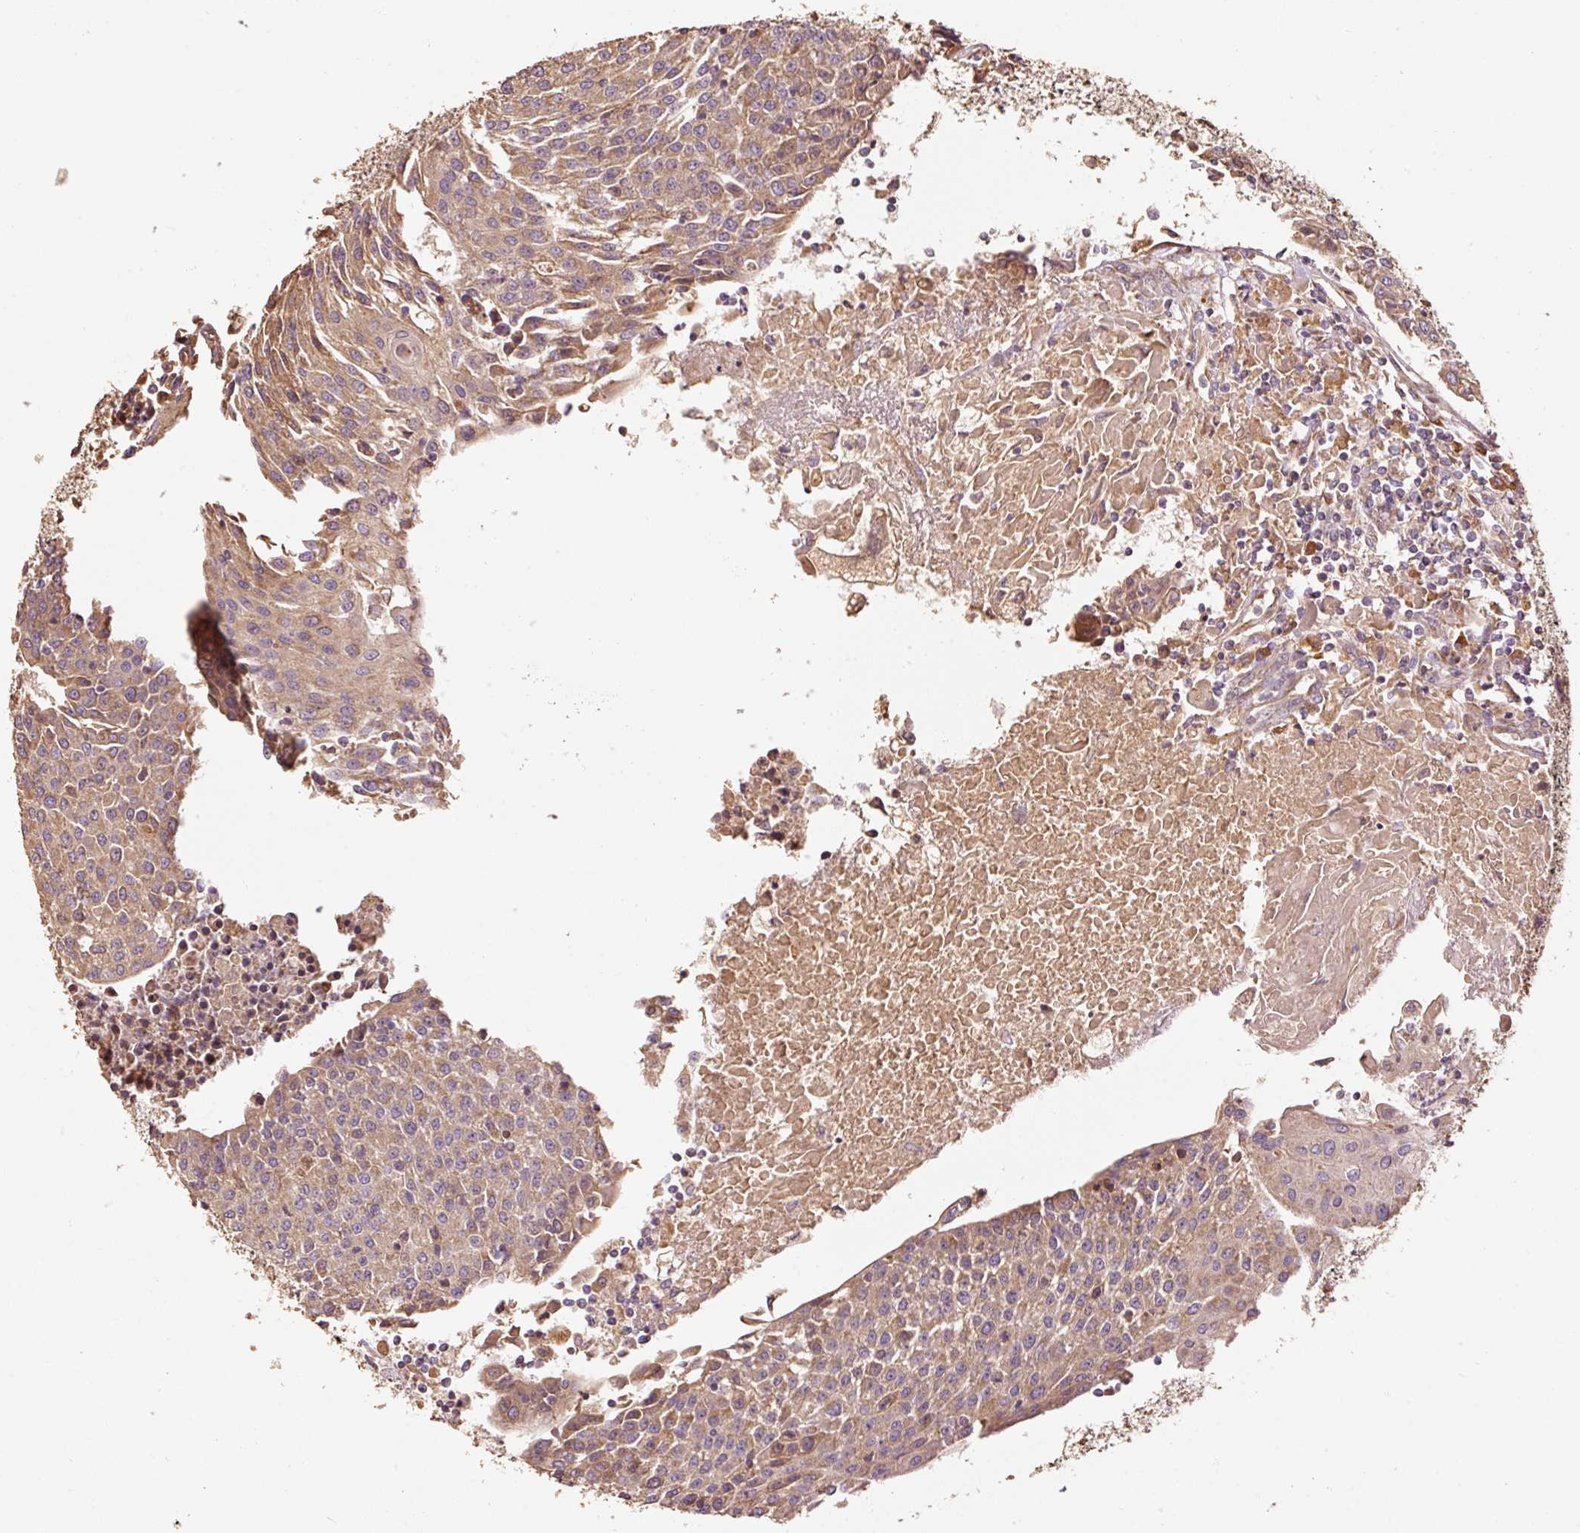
{"staining": {"intensity": "moderate", "quantity": ">75%", "location": "cytoplasmic/membranous"}, "tissue": "urothelial cancer", "cell_type": "Tumor cells", "image_type": "cancer", "snomed": [{"axis": "morphology", "description": "Urothelial carcinoma, High grade"}, {"axis": "topography", "description": "Urinary bladder"}], "caption": "Immunohistochemistry (DAB) staining of human urothelial cancer displays moderate cytoplasmic/membranous protein staining in about >75% of tumor cells.", "gene": "EFHC1", "patient": {"sex": "female", "age": 85}}